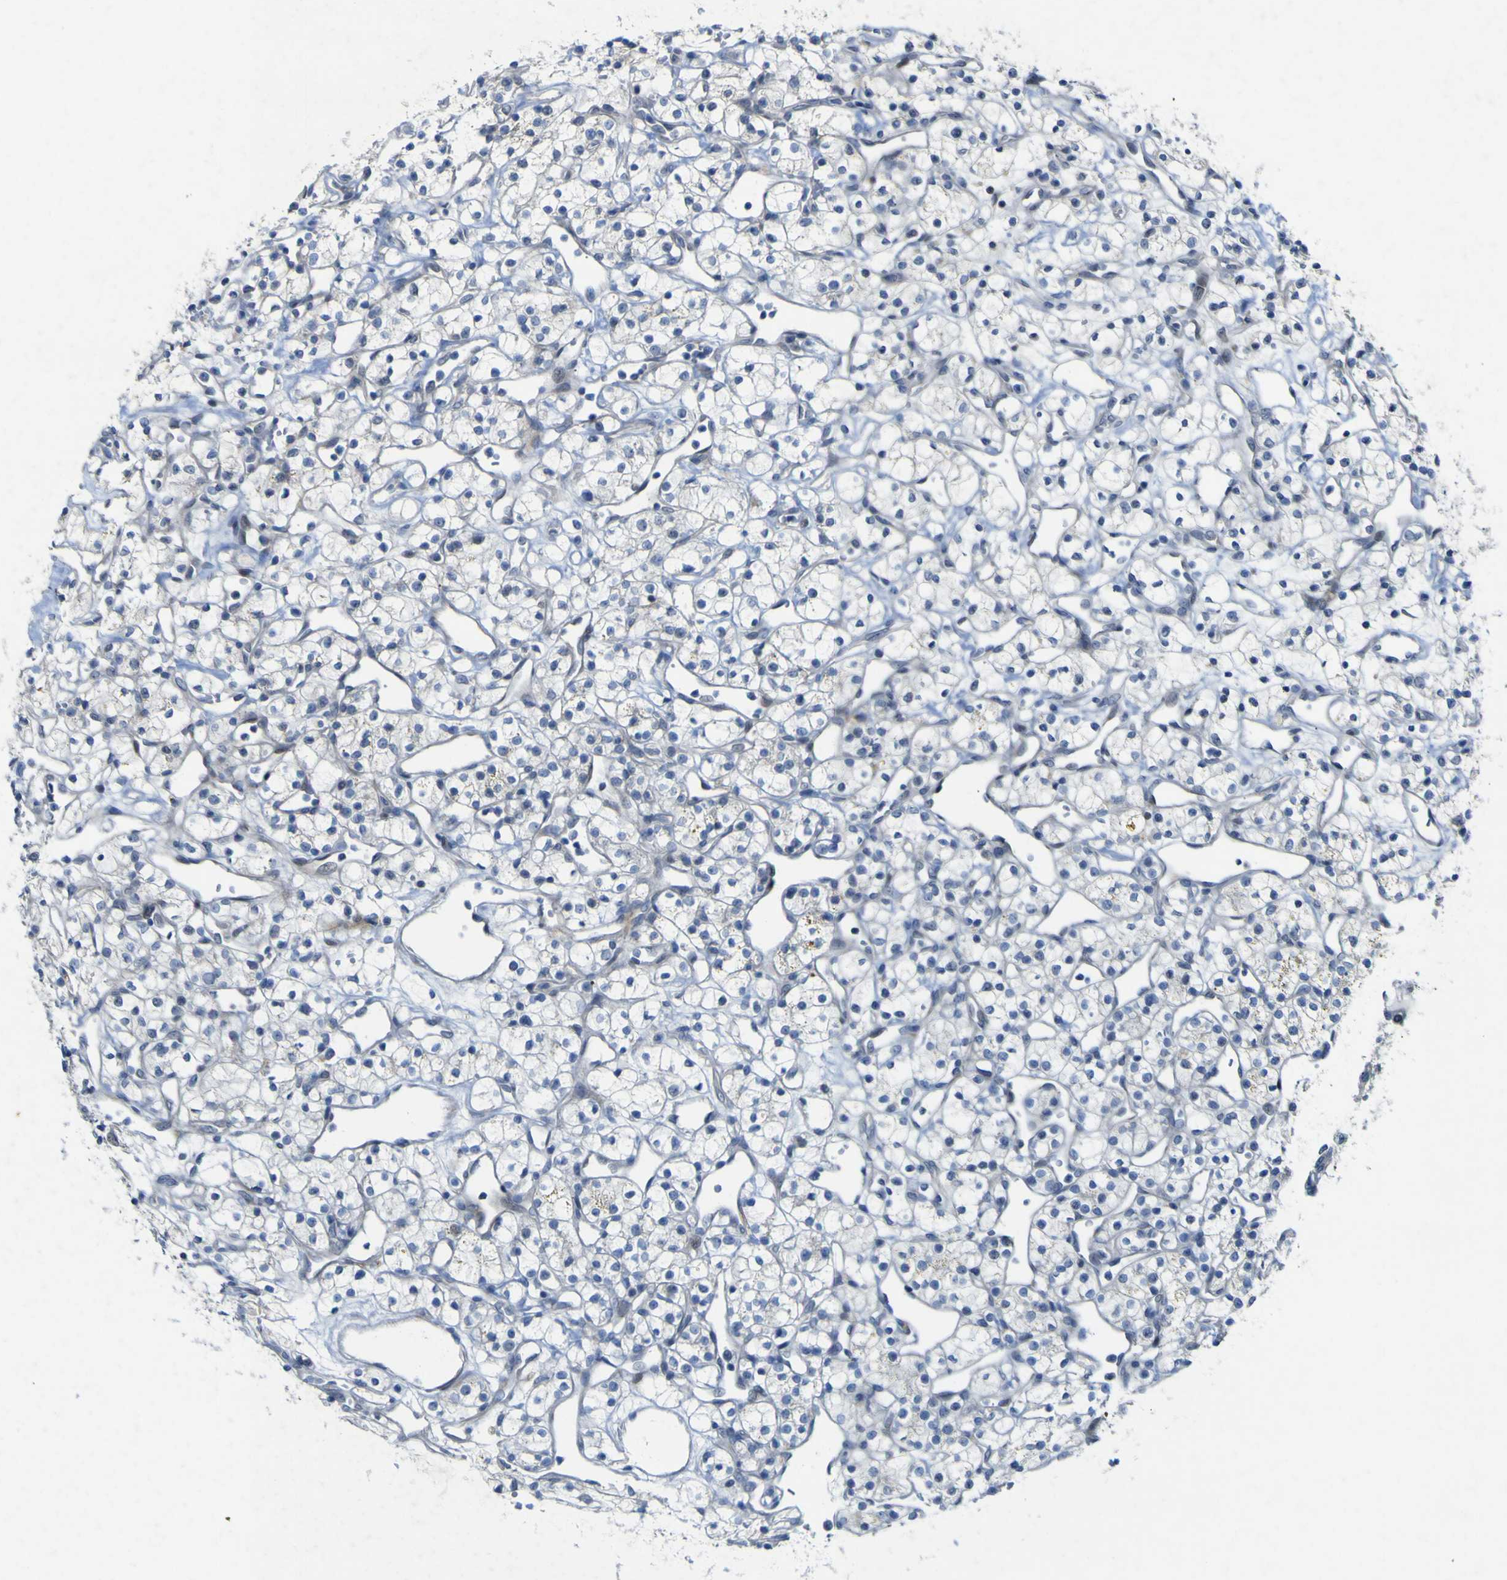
{"staining": {"intensity": "negative", "quantity": "none", "location": "none"}, "tissue": "renal cancer", "cell_type": "Tumor cells", "image_type": "cancer", "snomed": [{"axis": "morphology", "description": "Adenocarcinoma, NOS"}, {"axis": "topography", "description": "Kidney"}], "caption": "Immunohistochemistry (IHC) image of neoplastic tissue: renal cancer (adenocarcinoma) stained with DAB shows no significant protein expression in tumor cells. (DAB (3,3'-diaminobenzidine) immunohistochemistry (IHC) with hematoxylin counter stain).", "gene": "NAV1", "patient": {"sex": "female", "age": 60}}